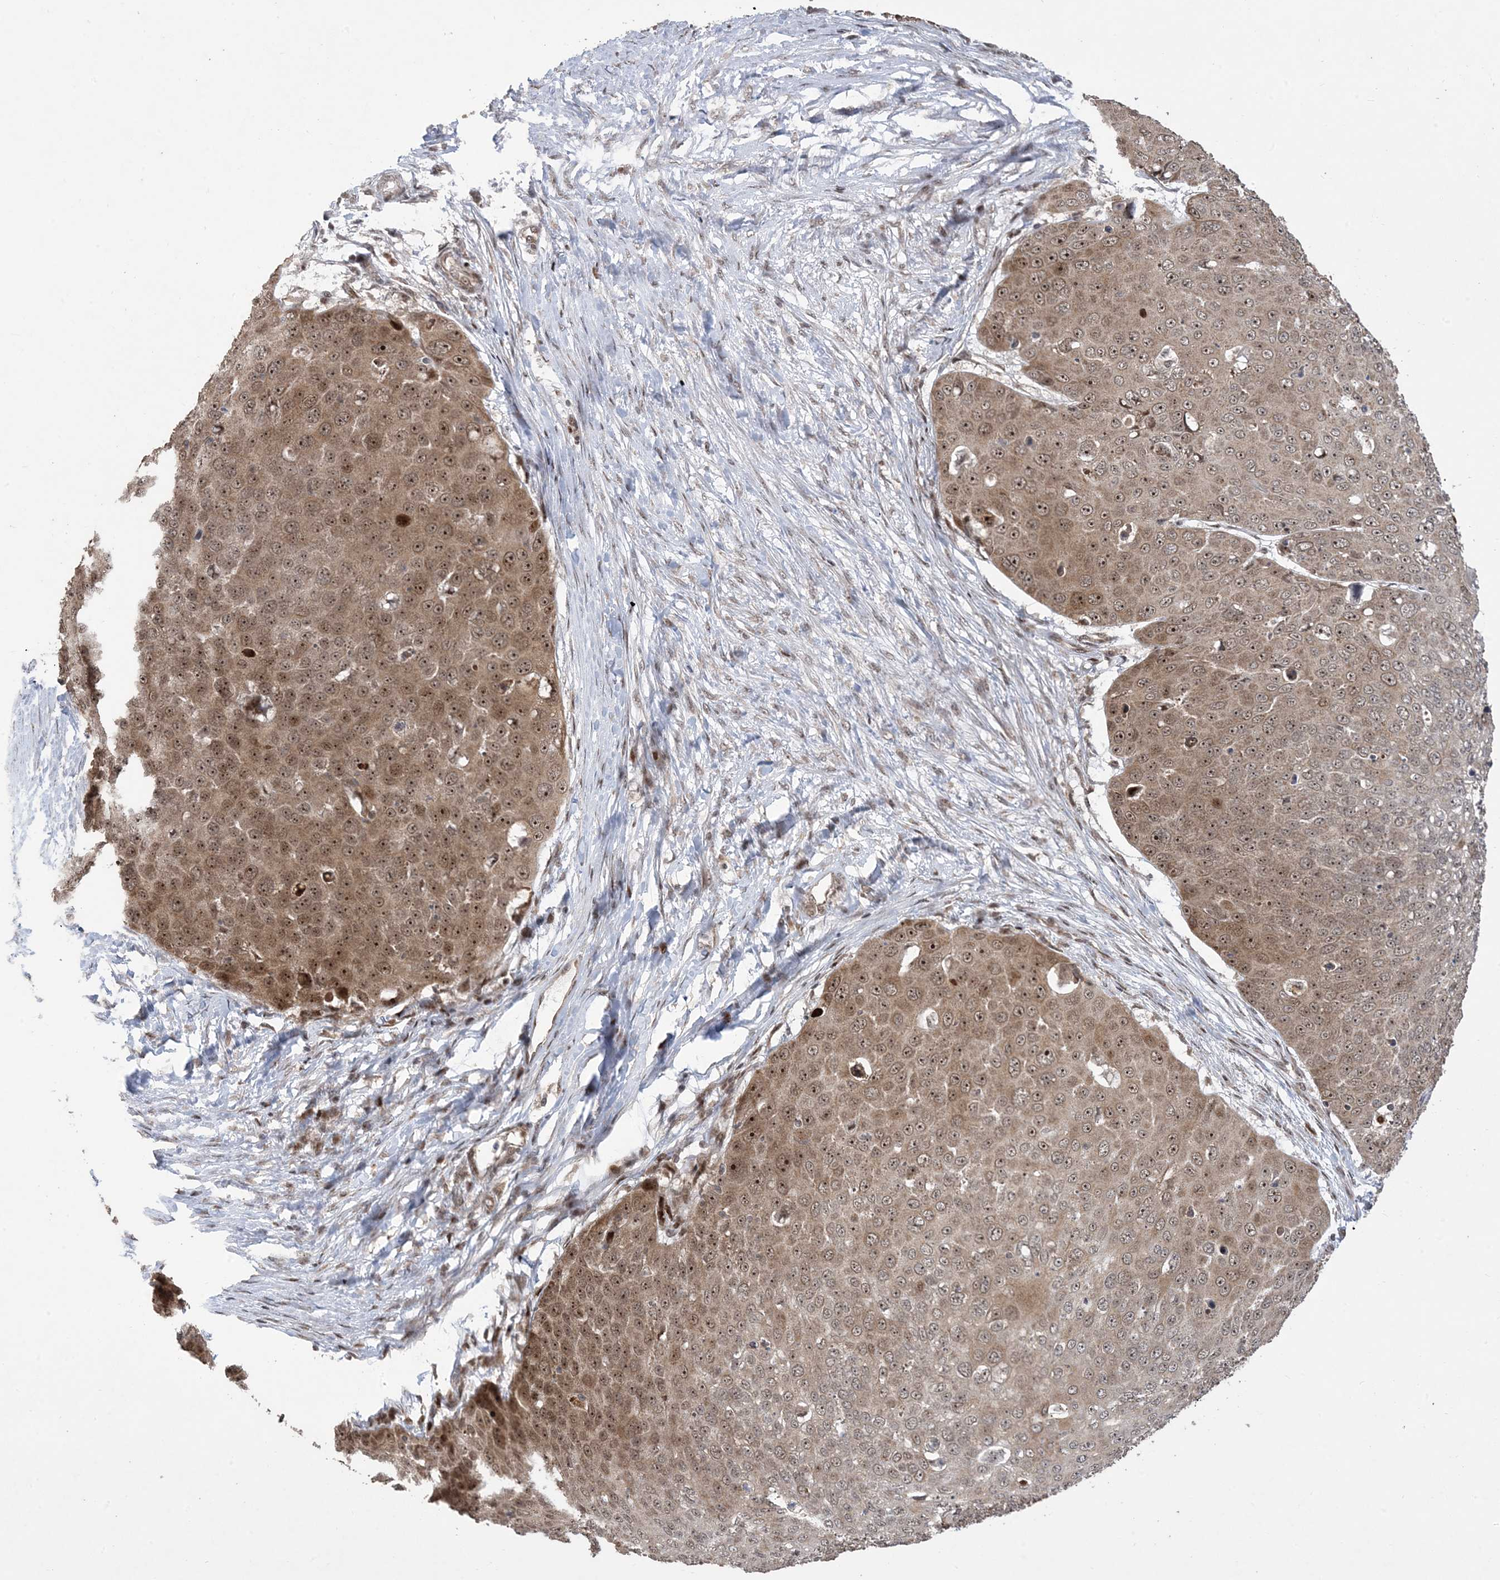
{"staining": {"intensity": "moderate", "quantity": "25%-75%", "location": "cytoplasmic/membranous,nuclear"}, "tissue": "skin cancer", "cell_type": "Tumor cells", "image_type": "cancer", "snomed": [{"axis": "morphology", "description": "Squamous cell carcinoma, NOS"}, {"axis": "topography", "description": "Skin"}], "caption": "IHC photomicrograph of neoplastic tissue: squamous cell carcinoma (skin) stained using IHC shows medium levels of moderate protein expression localized specifically in the cytoplasmic/membranous and nuclear of tumor cells, appearing as a cytoplasmic/membranous and nuclear brown color.", "gene": "FAM9B", "patient": {"sex": "male", "age": 71}}